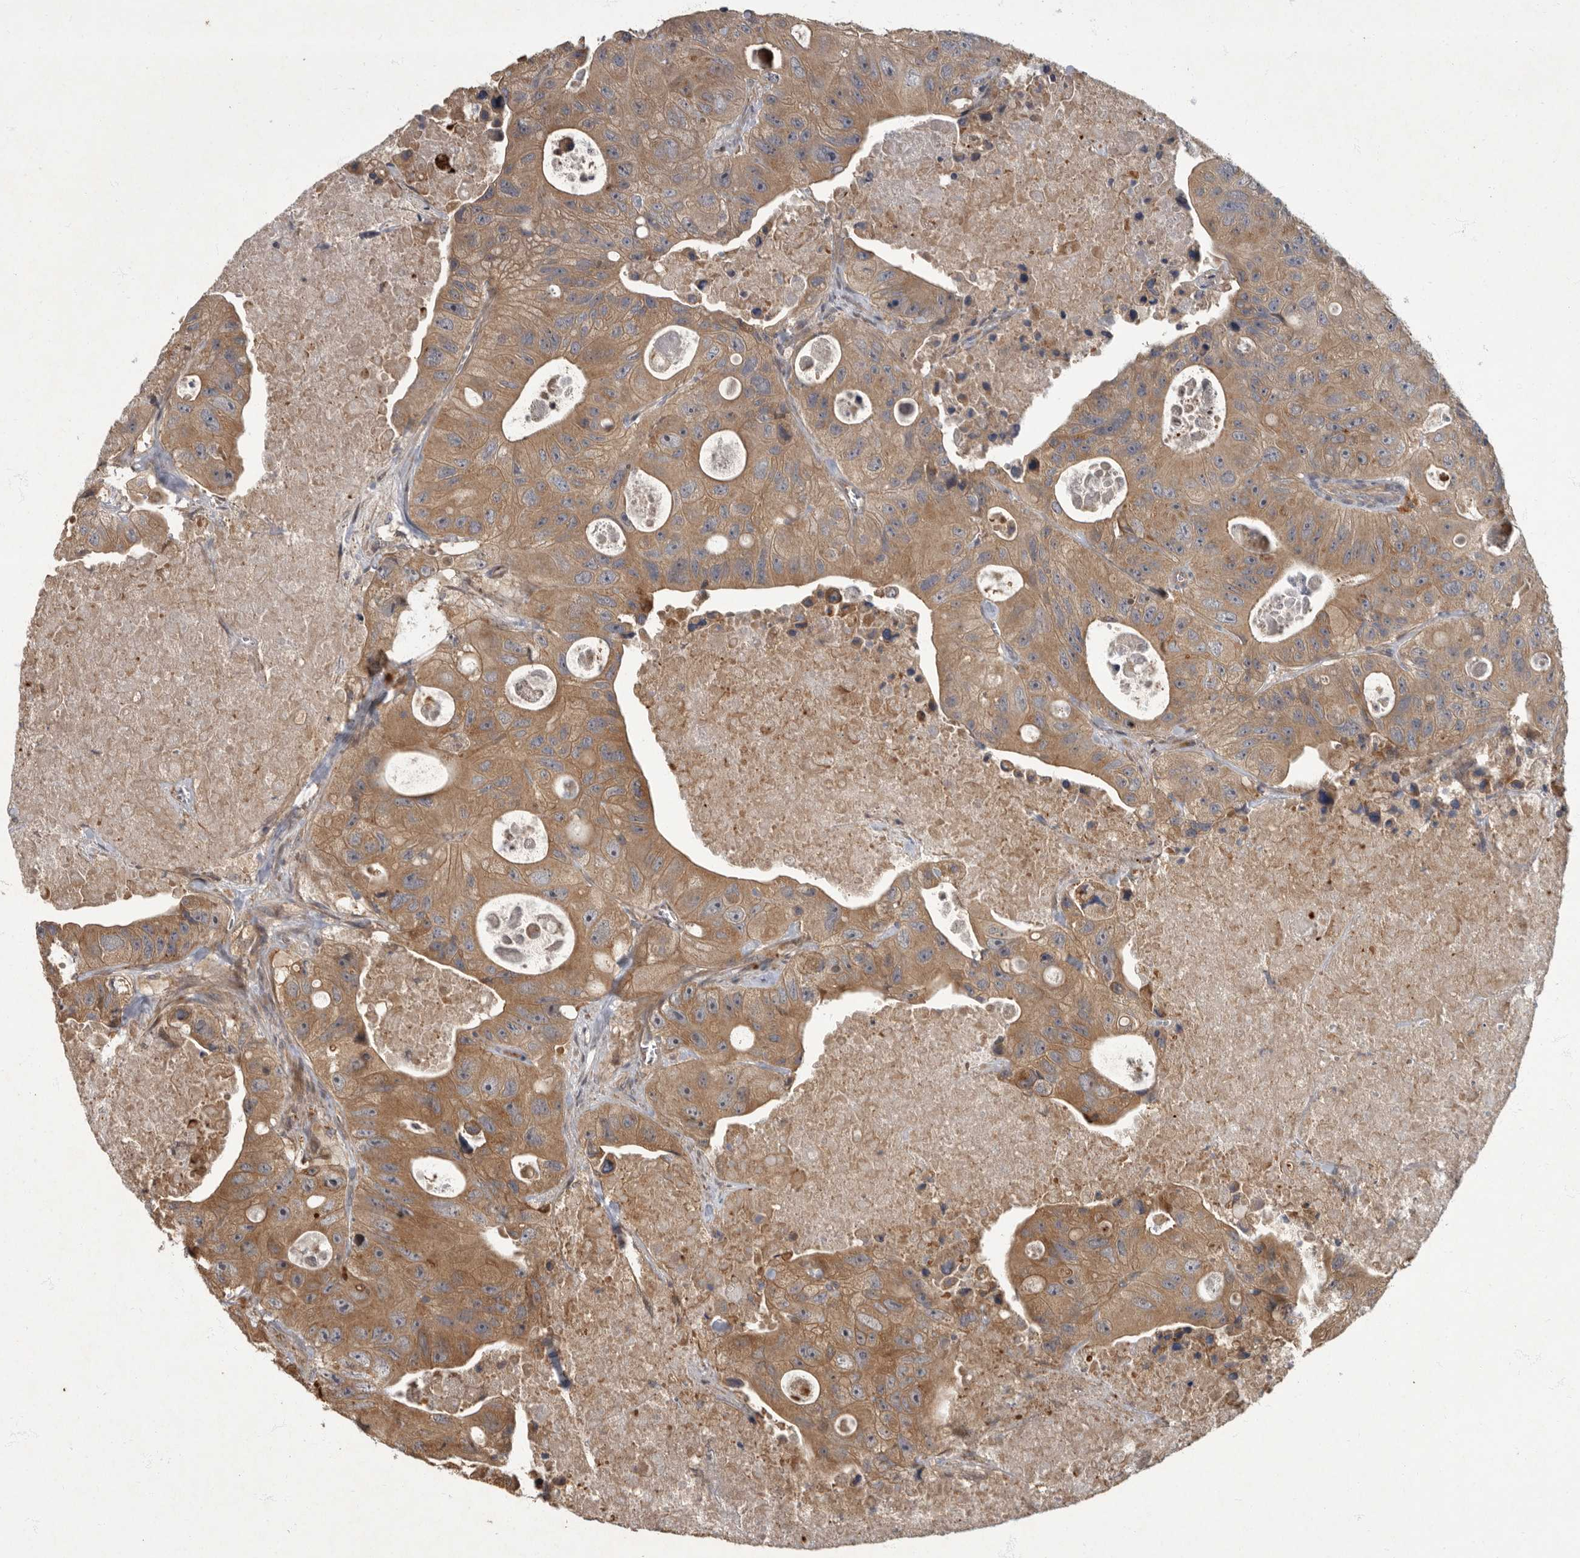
{"staining": {"intensity": "moderate", "quantity": ">75%", "location": "cytoplasmic/membranous"}, "tissue": "colorectal cancer", "cell_type": "Tumor cells", "image_type": "cancer", "snomed": [{"axis": "morphology", "description": "Adenocarcinoma, NOS"}, {"axis": "topography", "description": "Colon"}], "caption": "Human colorectal cancer stained for a protein (brown) shows moderate cytoplasmic/membranous positive staining in approximately >75% of tumor cells.", "gene": "IQCK", "patient": {"sex": "female", "age": 46}}